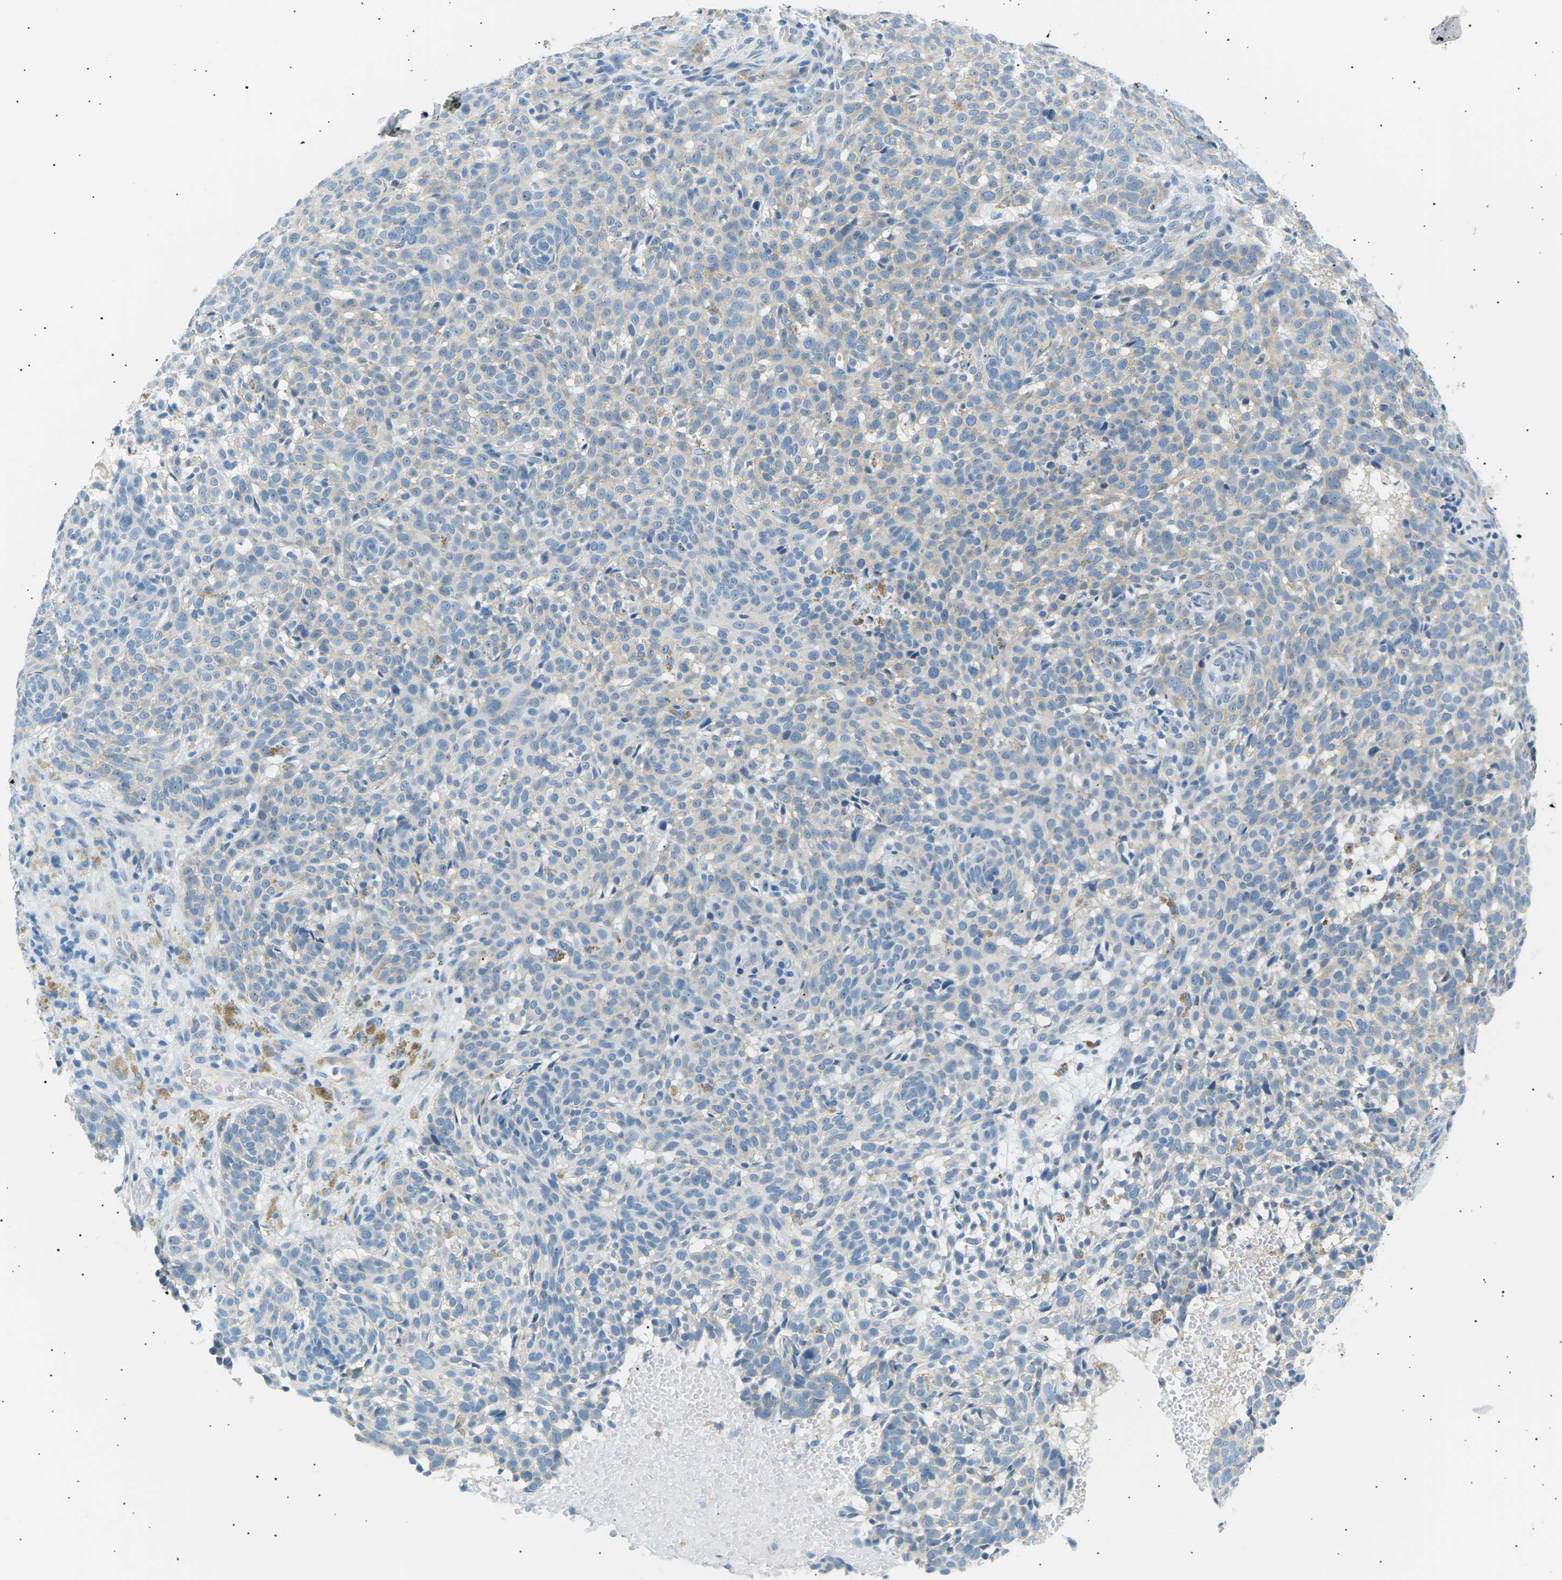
{"staining": {"intensity": "weak", "quantity": "25%-75%", "location": "cytoplasmic/membranous"}, "tissue": "skin cancer", "cell_type": "Tumor cells", "image_type": "cancer", "snomed": [{"axis": "morphology", "description": "Basal cell carcinoma"}, {"axis": "topography", "description": "Skin"}], "caption": "Brown immunohistochemical staining in human skin cancer (basal cell carcinoma) displays weak cytoplasmic/membranous positivity in about 25%-75% of tumor cells.", "gene": "SEPTIN5", "patient": {"sex": "male", "age": 85}}